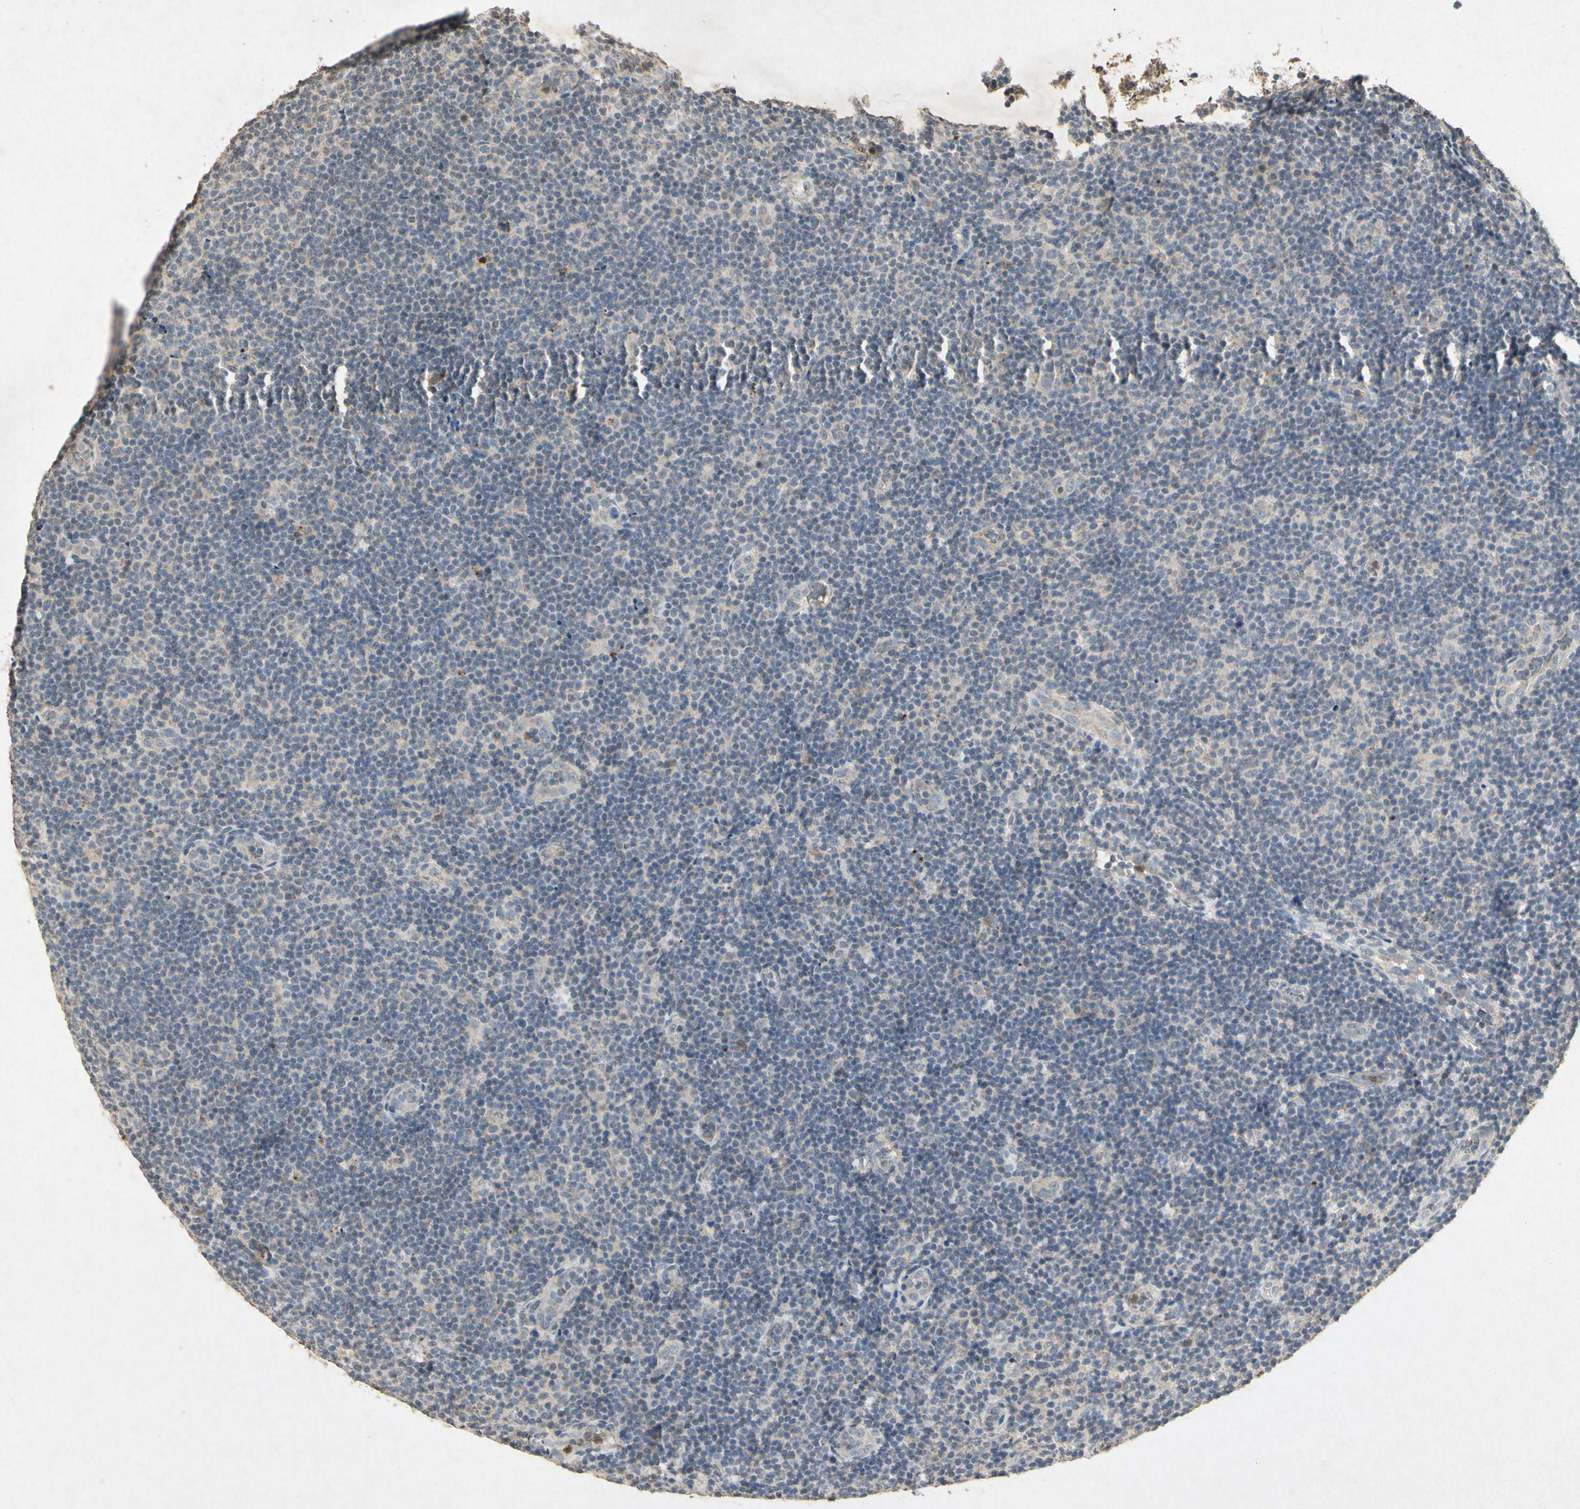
{"staining": {"intensity": "negative", "quantity": "none", "location": "none"}, "tissue": "lymphoma", "cell_type": "Tumor cells", "image_type": "cancer", "snomed": [{"axis": "morphology", "description": "Malignant lymphoma, non-Hodgkin's type, Low grade"}, {"axis": "topography", "description": "Lymph node"}], "caption": "Tumor cells are negative for protein expression in human malignant lymphoma, non-Hodgkin's type (low-grade). (Immunohistochemistry (ihc), brightfield microscopy, high magnification).", "gene": "MSRB1", "patient": {"sex": "male", "age": 83}}